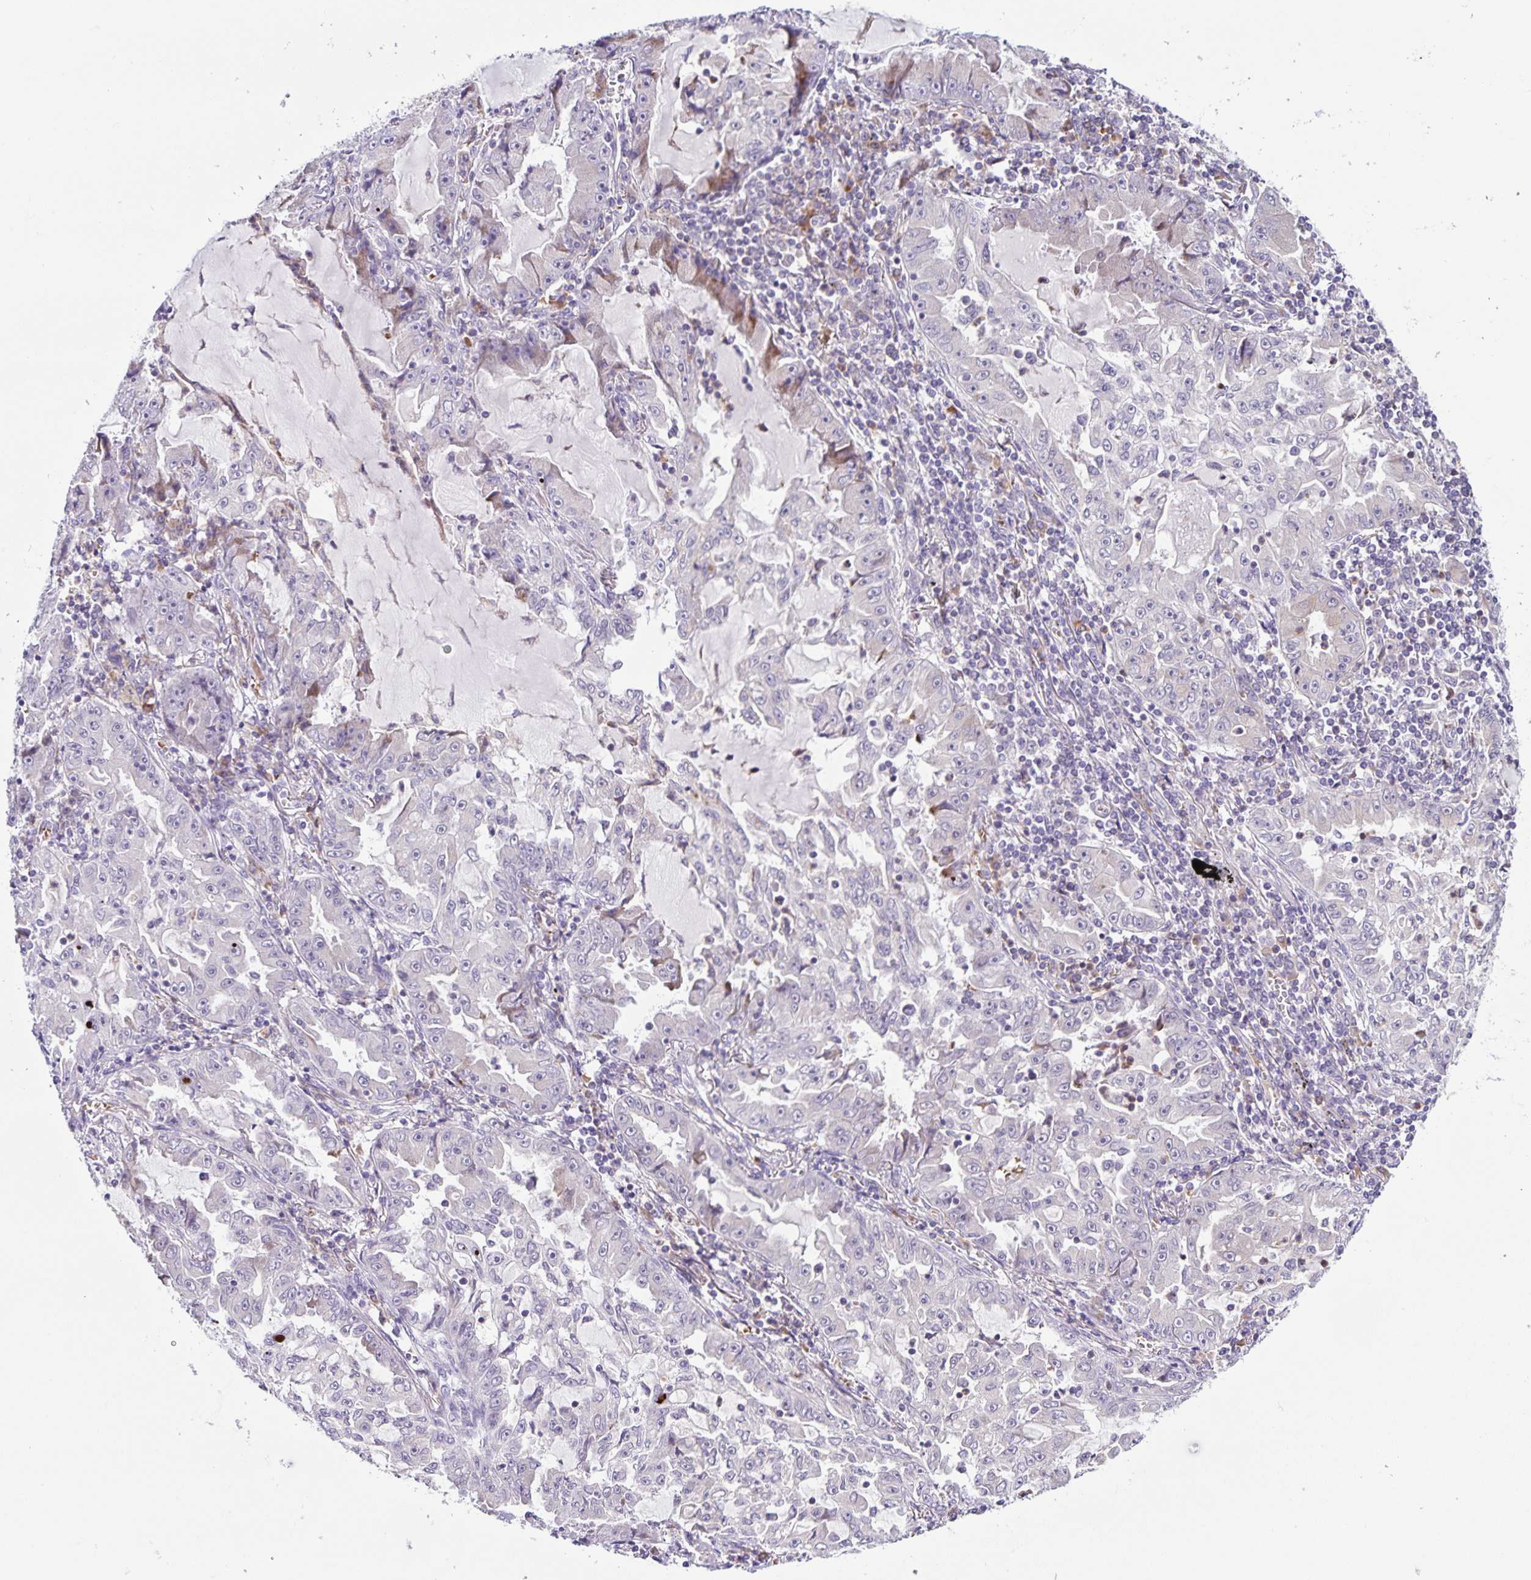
{"staining": {"intensity": "negative", "quantity": "none", "location": "none"}, "tissue": "lung cancer", "cell_type": "Tumor cells", "image_type": "cancer", "snomed": [{"axis": "morphology", "description": "Adenocarcinoma, NOS"}, {"axis": "topography", "description": "Lung"}], "caption": "This is a image of immunohistochemistry (IHC) staining of lung cancer, which shows no positivity in tumor cells.", "gene": "STPG4", "patient": {"sex": "female", "age": 52}}